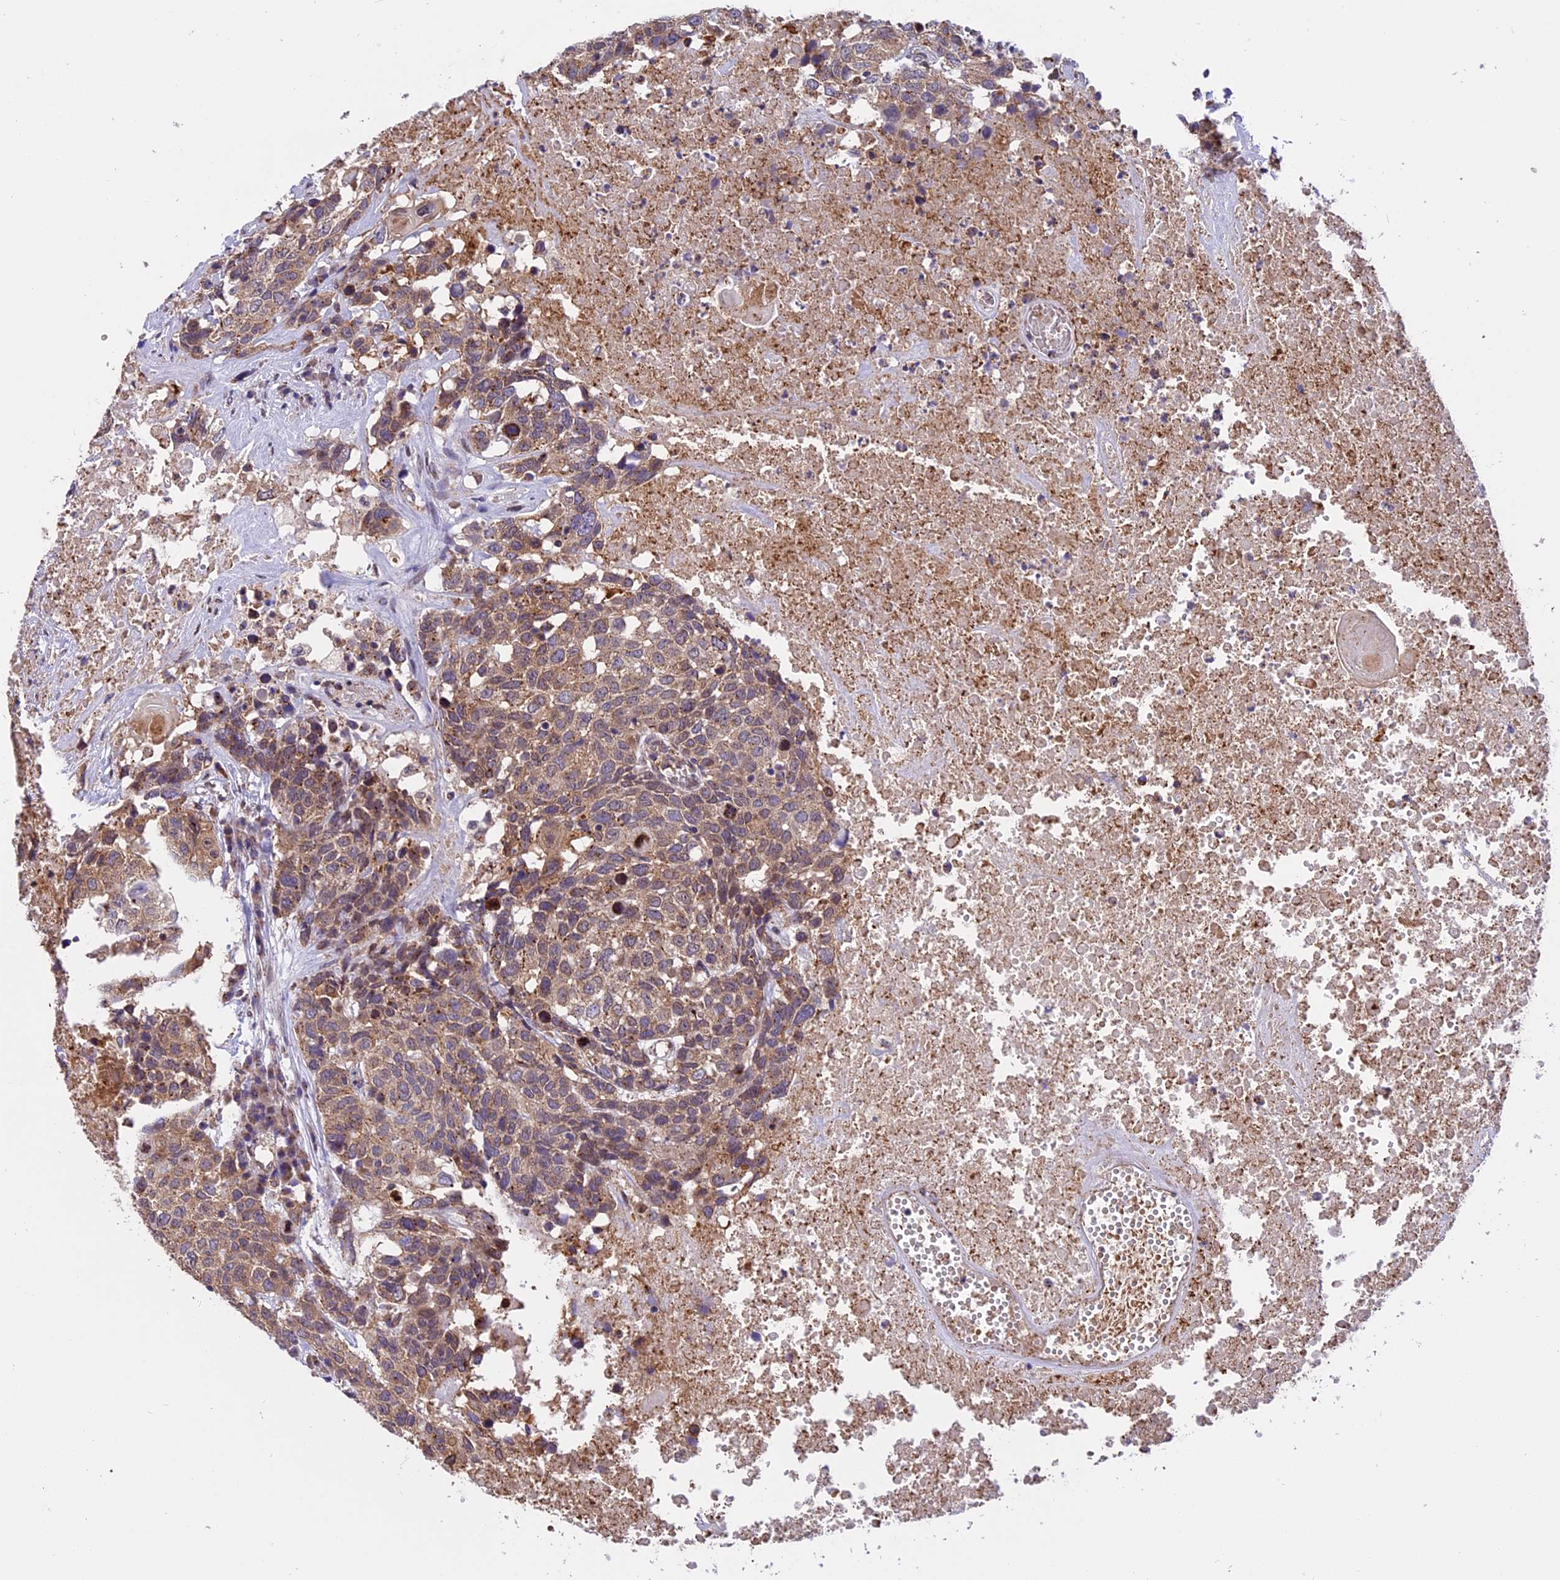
{"staining": {"intensity": "moderate", "quantity": ">75%", "location": "cytoplasmic/membranous"}, "tissue": "head and neck cancer", "cell_type": "Tumor cells", "image_type": "cancer", "snomed": [{"axis": "morphology", "description": "Squamous cell carcinoma, NOS"}, {"axis": "topography", "description": "Head-Neck"}], "caption": "DAB (3,3'-diaminobenzidine) immunohistochemical staining of head and neck squamous cell carcinoma exhibits moderate cytoplasmic/membranous protein expression in about >75% of tumor cells. The protein of interest is shown in brown color, while the nuclei are stained blue.", "gene": "CHMP2A", "patient": {"sex": "male", "age": 66}}